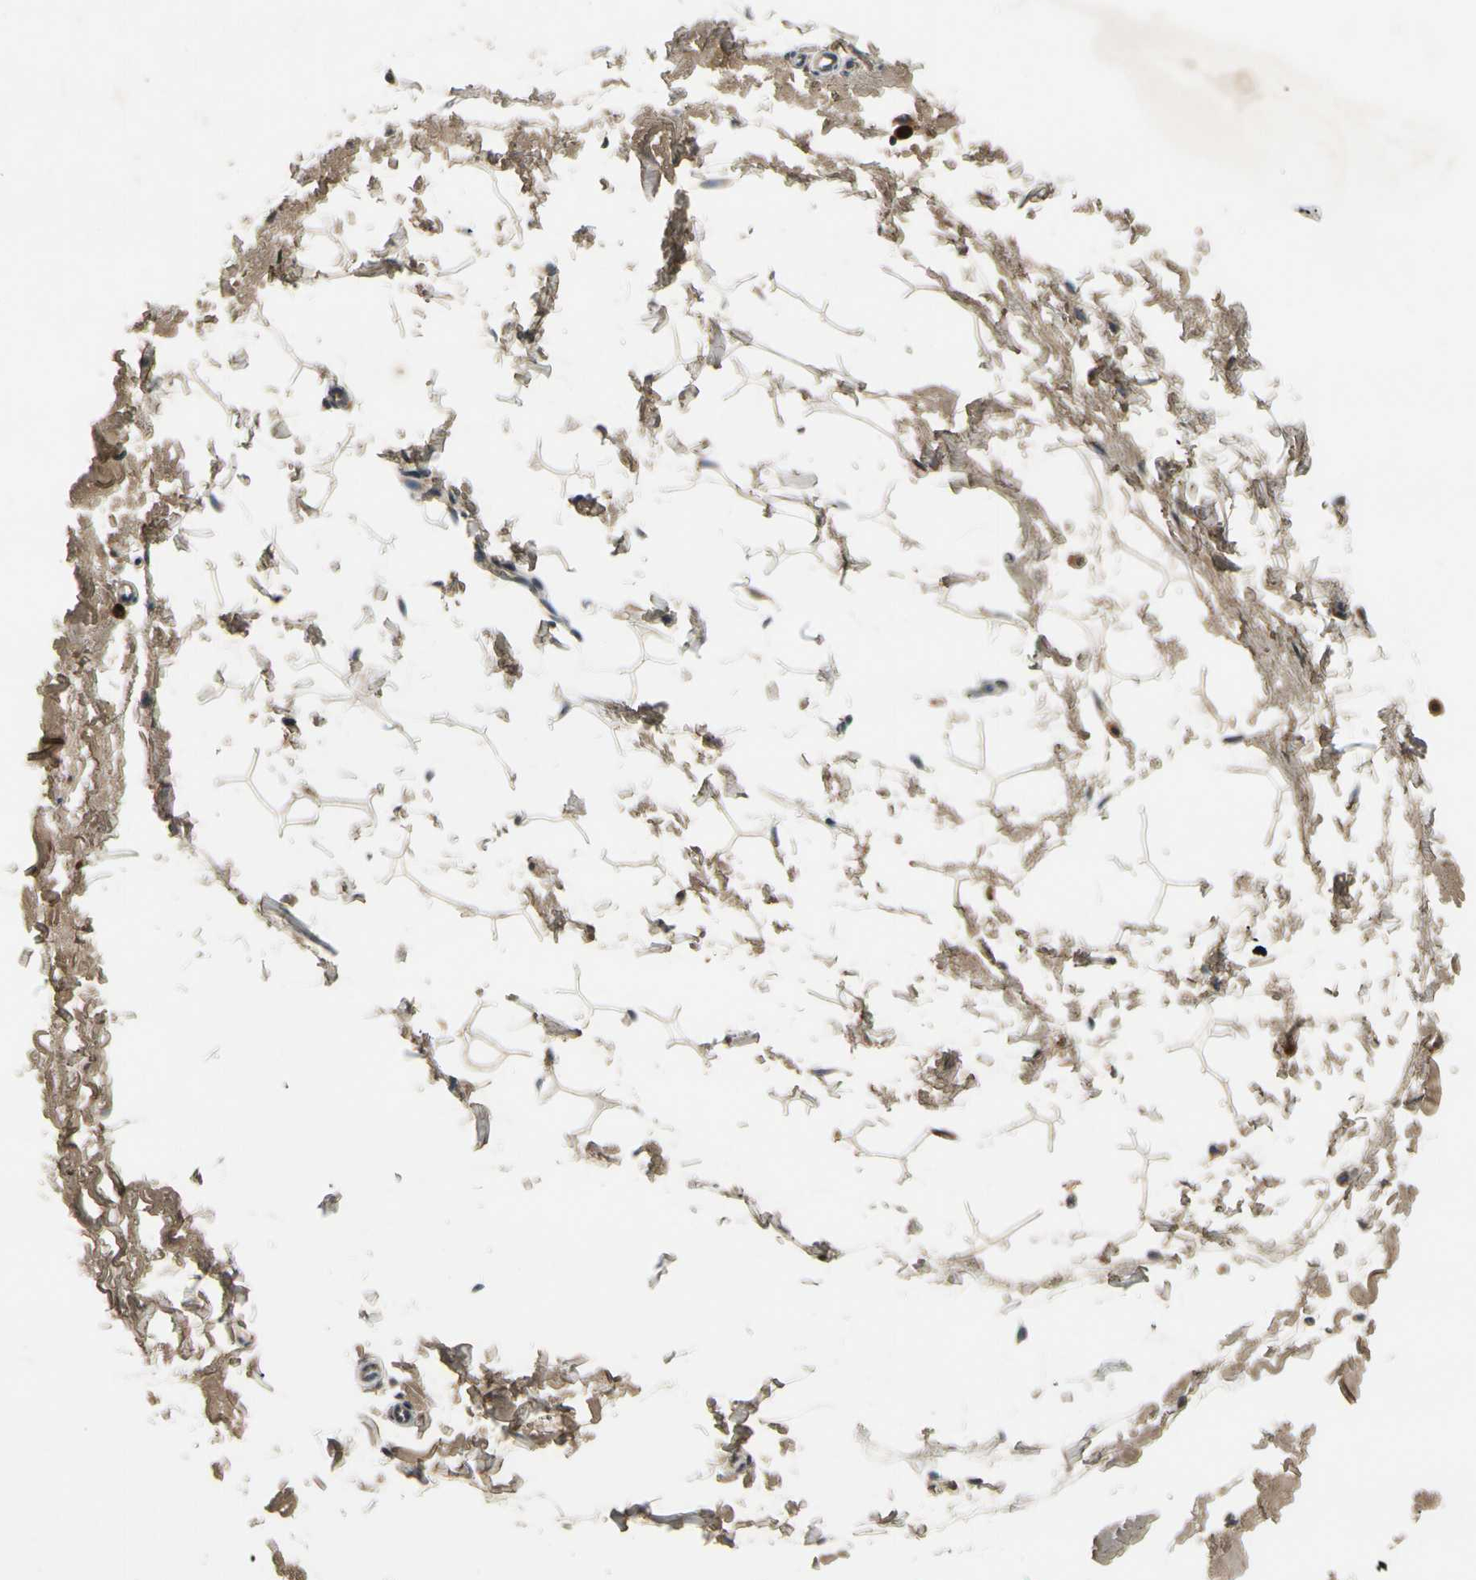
{"staining": {"intensity": "negative", "quantity": "none", "location": "none"}, "tissue": "adipose tissue", "cell_type": "Adipocytes", "image_type": "normal", "snomed": [{"axis": "morphology", "description": "Normal tissue, NOS"}, {"axis": "topography", "description": "Breast"}], "caption": "The photomicrograph exhibits no significant staining in adipocytes of adipose tissue. (Immunohistochemistry (ihc), brightfield microscopy, high magnification).", "gene": "MST1R", "patient": {"sex": "female", "age": 45}}